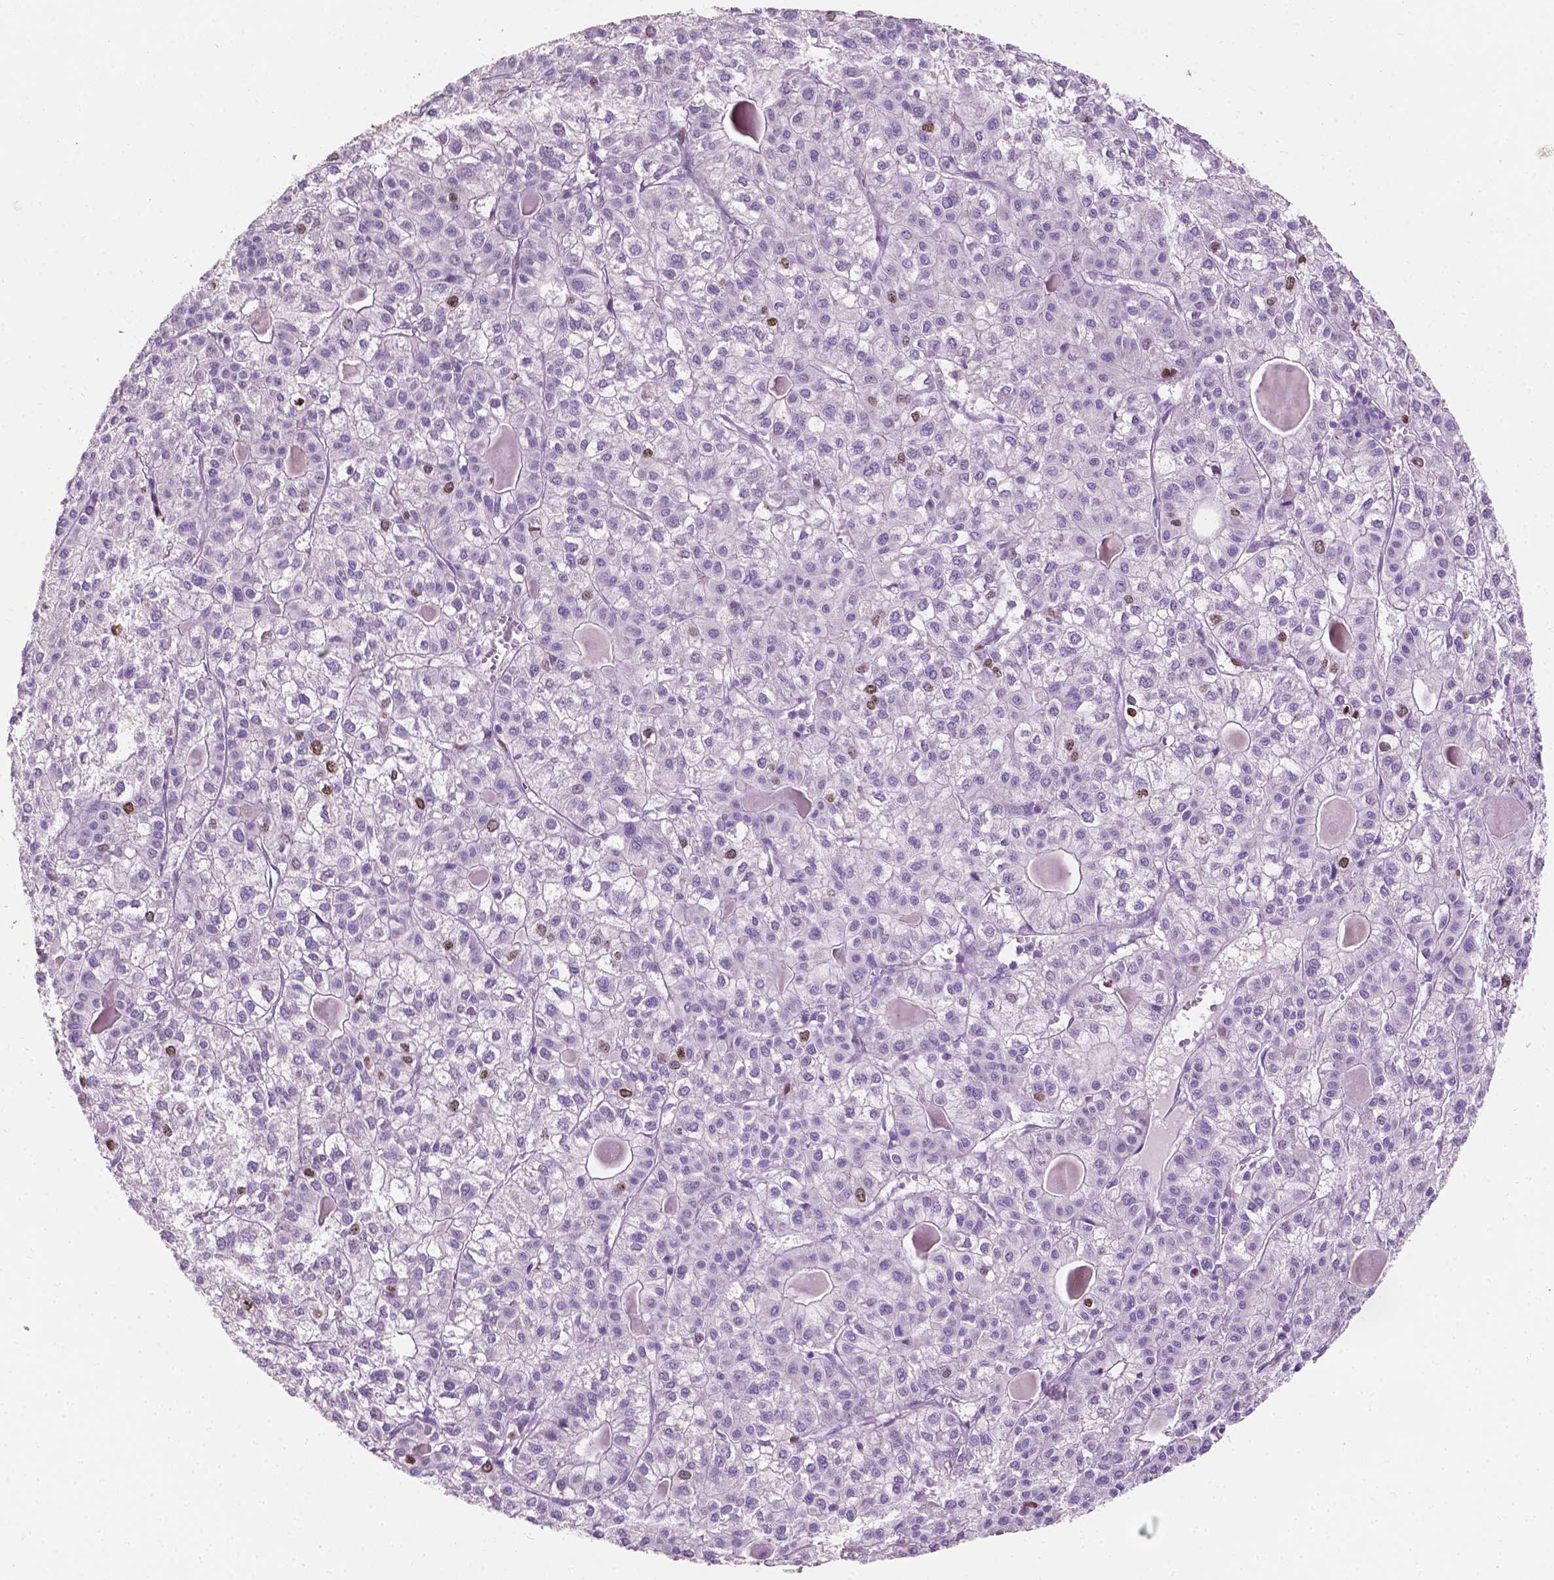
{"staining": {"intensity": "moderate", "quantity": "<25%", "location": "nuclear"}, "tissue": "liver cancer", "cell_type": "Tumor cells", "image_type": "cancer", "snomed": [{"axis": "morphology", "description": "Carcinoma, Hepatocellular, NOS"}, {"axis": "topography", "description": "Liver"}], "caption": "Liver cancer stained with a brown dye shows moderate nuclear positive positivity in approximately <25% of tumor cells.", "gene": "SIAH2", "patient": {"sex": "female", "age": 43}}